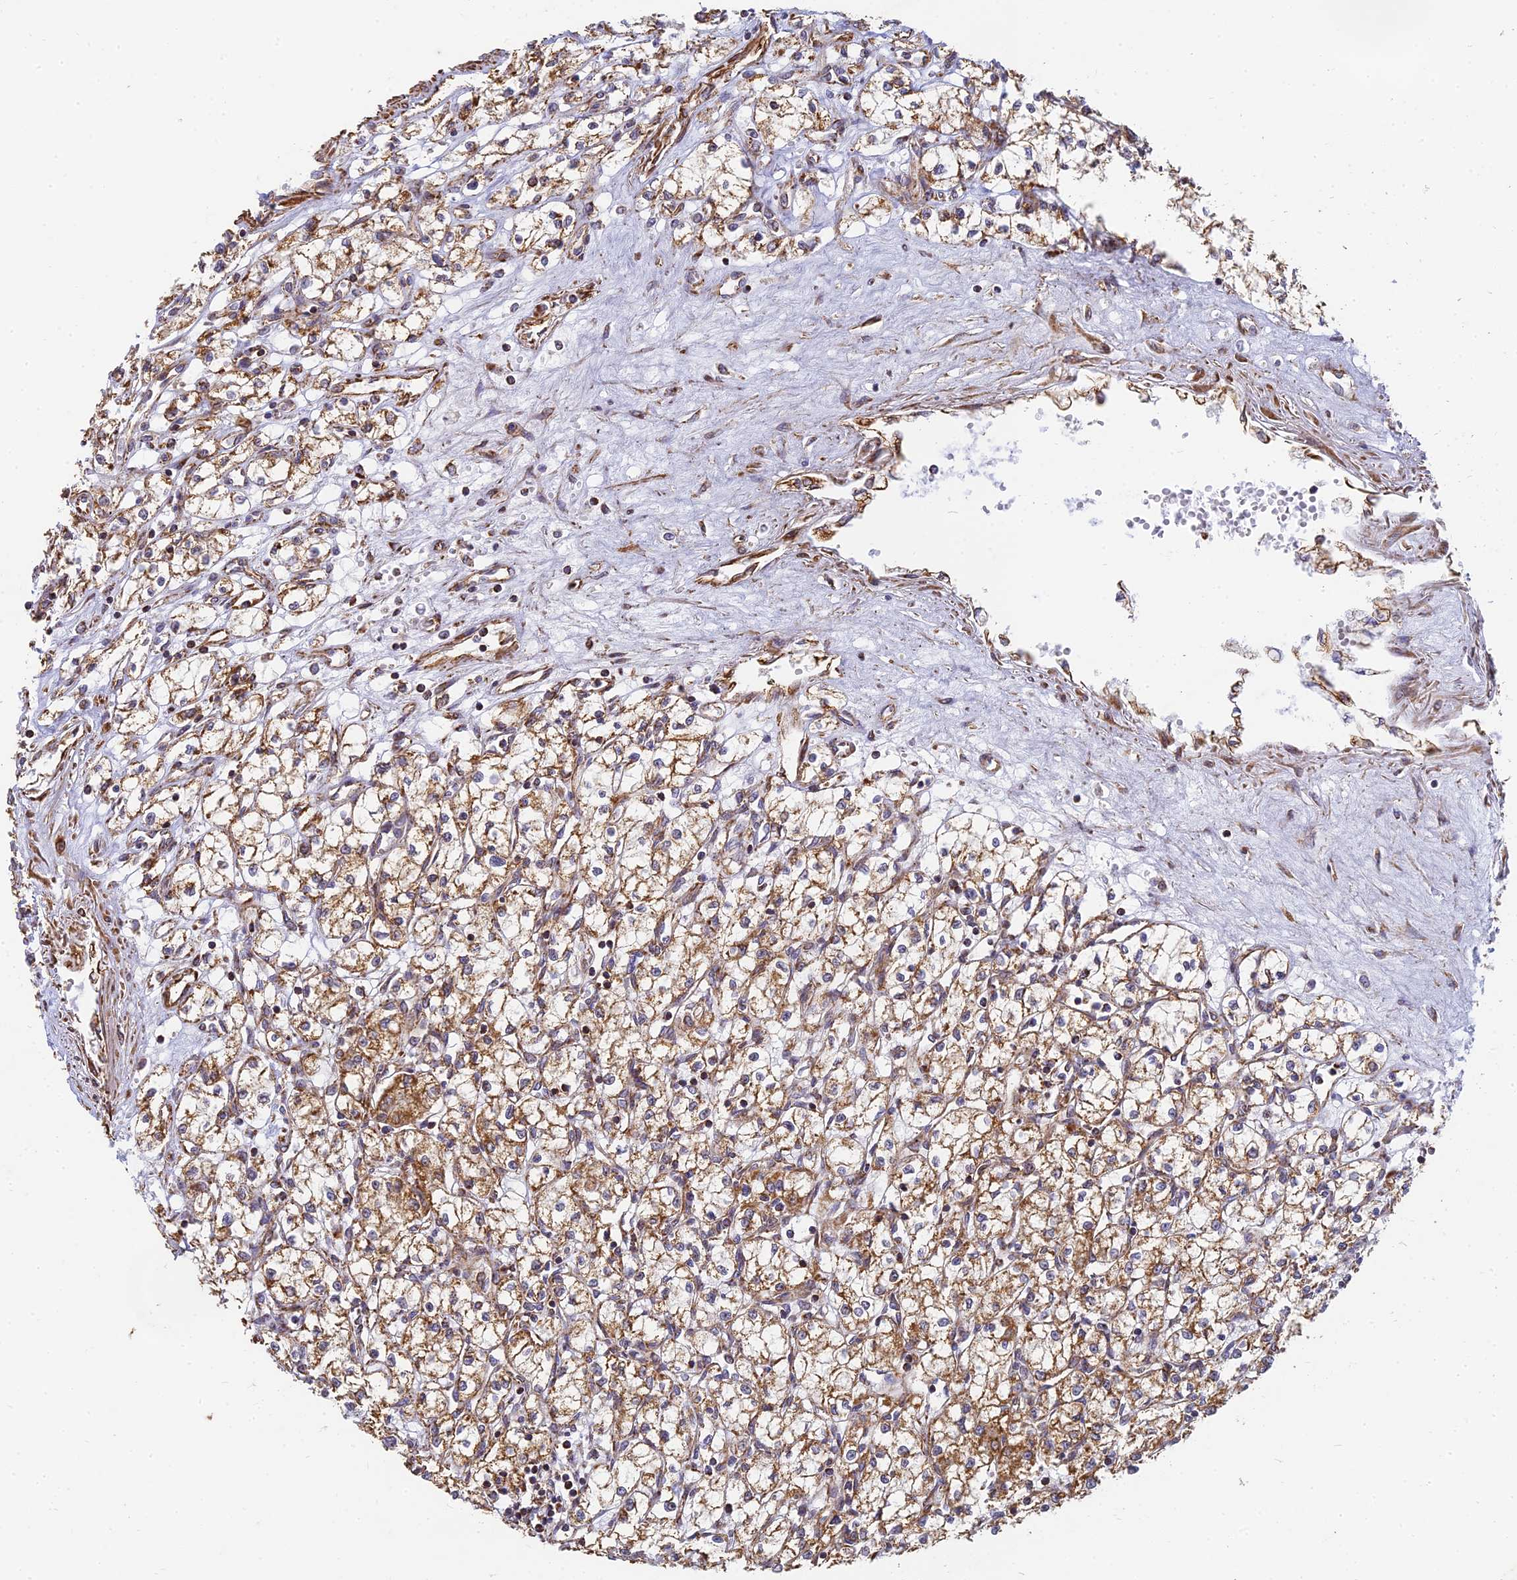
{"staining": {"intensity": "moderate", "quantity": ">75%", "location": "cytoplasmic/membranous"}, "tissue": "renal cancer", "cell_type": "Tumor cells", "image_type": "cancer", "snomed": [{"axis": "morphology", "description": "Adenocarcinoma, NOS"}, {"axis": "topography", "description": "Kidney"}], "caption": "Immunohistochemistry (IHC) of renal cancer displays medium levels of moderate cytoplasmic/membranous staining in approximately >75% of tumor cells.", "gene": "DSTYK", "patient": {"sex": "male", "age": 59}}